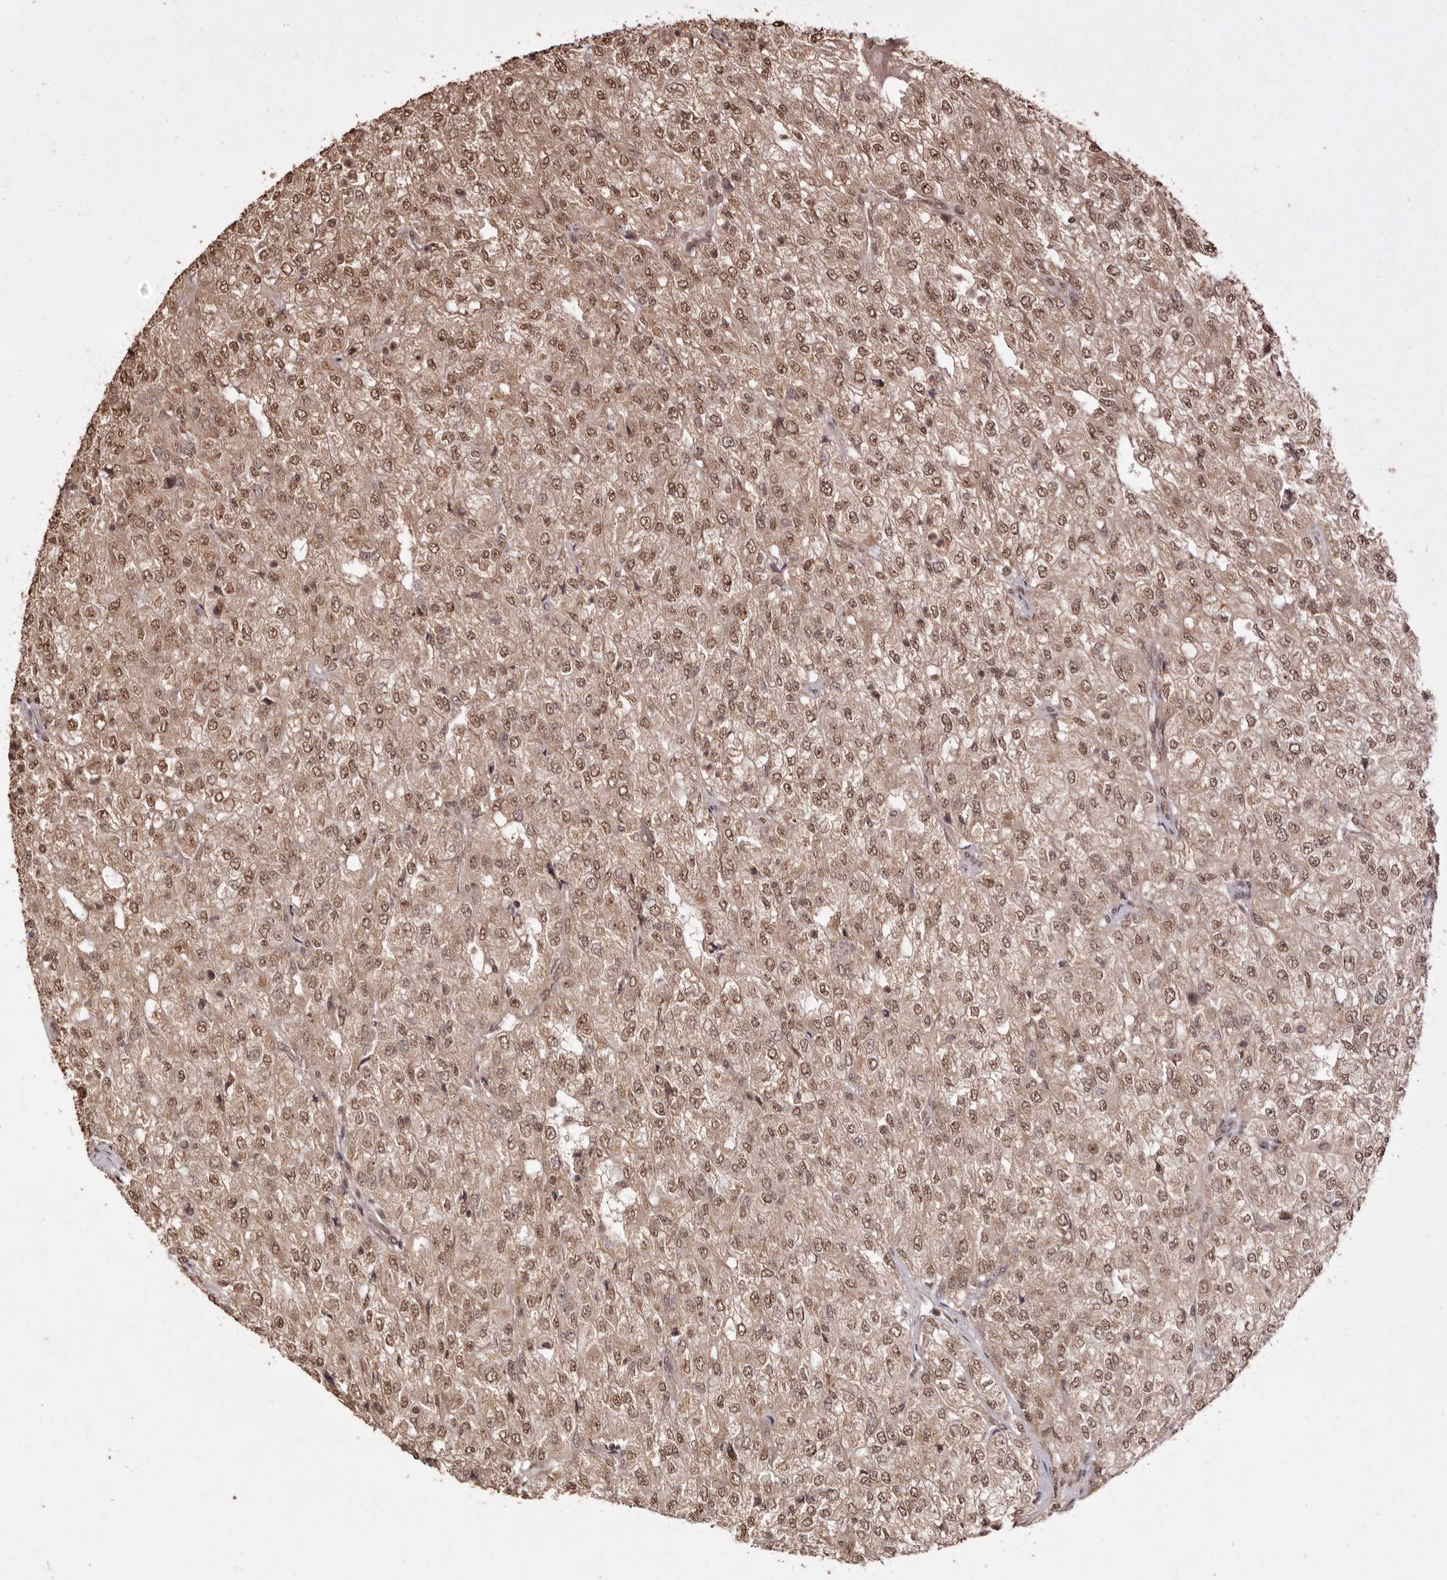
{"staining": {"intensity": "moderate", "quantity": ">75%", "location": "cytoplasmic/membranous,nuclear"}, "tissue": "renal cancer", "cell_type": "Tumor cells", "image_type": "cancer", "snomed": [{"axis": "morphology", "description": "Adenocarcinoma, NOS"}, {"axis": "topography", "description": "Kidney"}], "caption": "Renal cancer was stained to show a protein in brown. There is medium levels of moderate cytoplasmic/membranous and nuclear expression in approximately >75% of tumor cells.", "gene": "NOTCH1", "patient": {"sex": "female", "age": 54}}